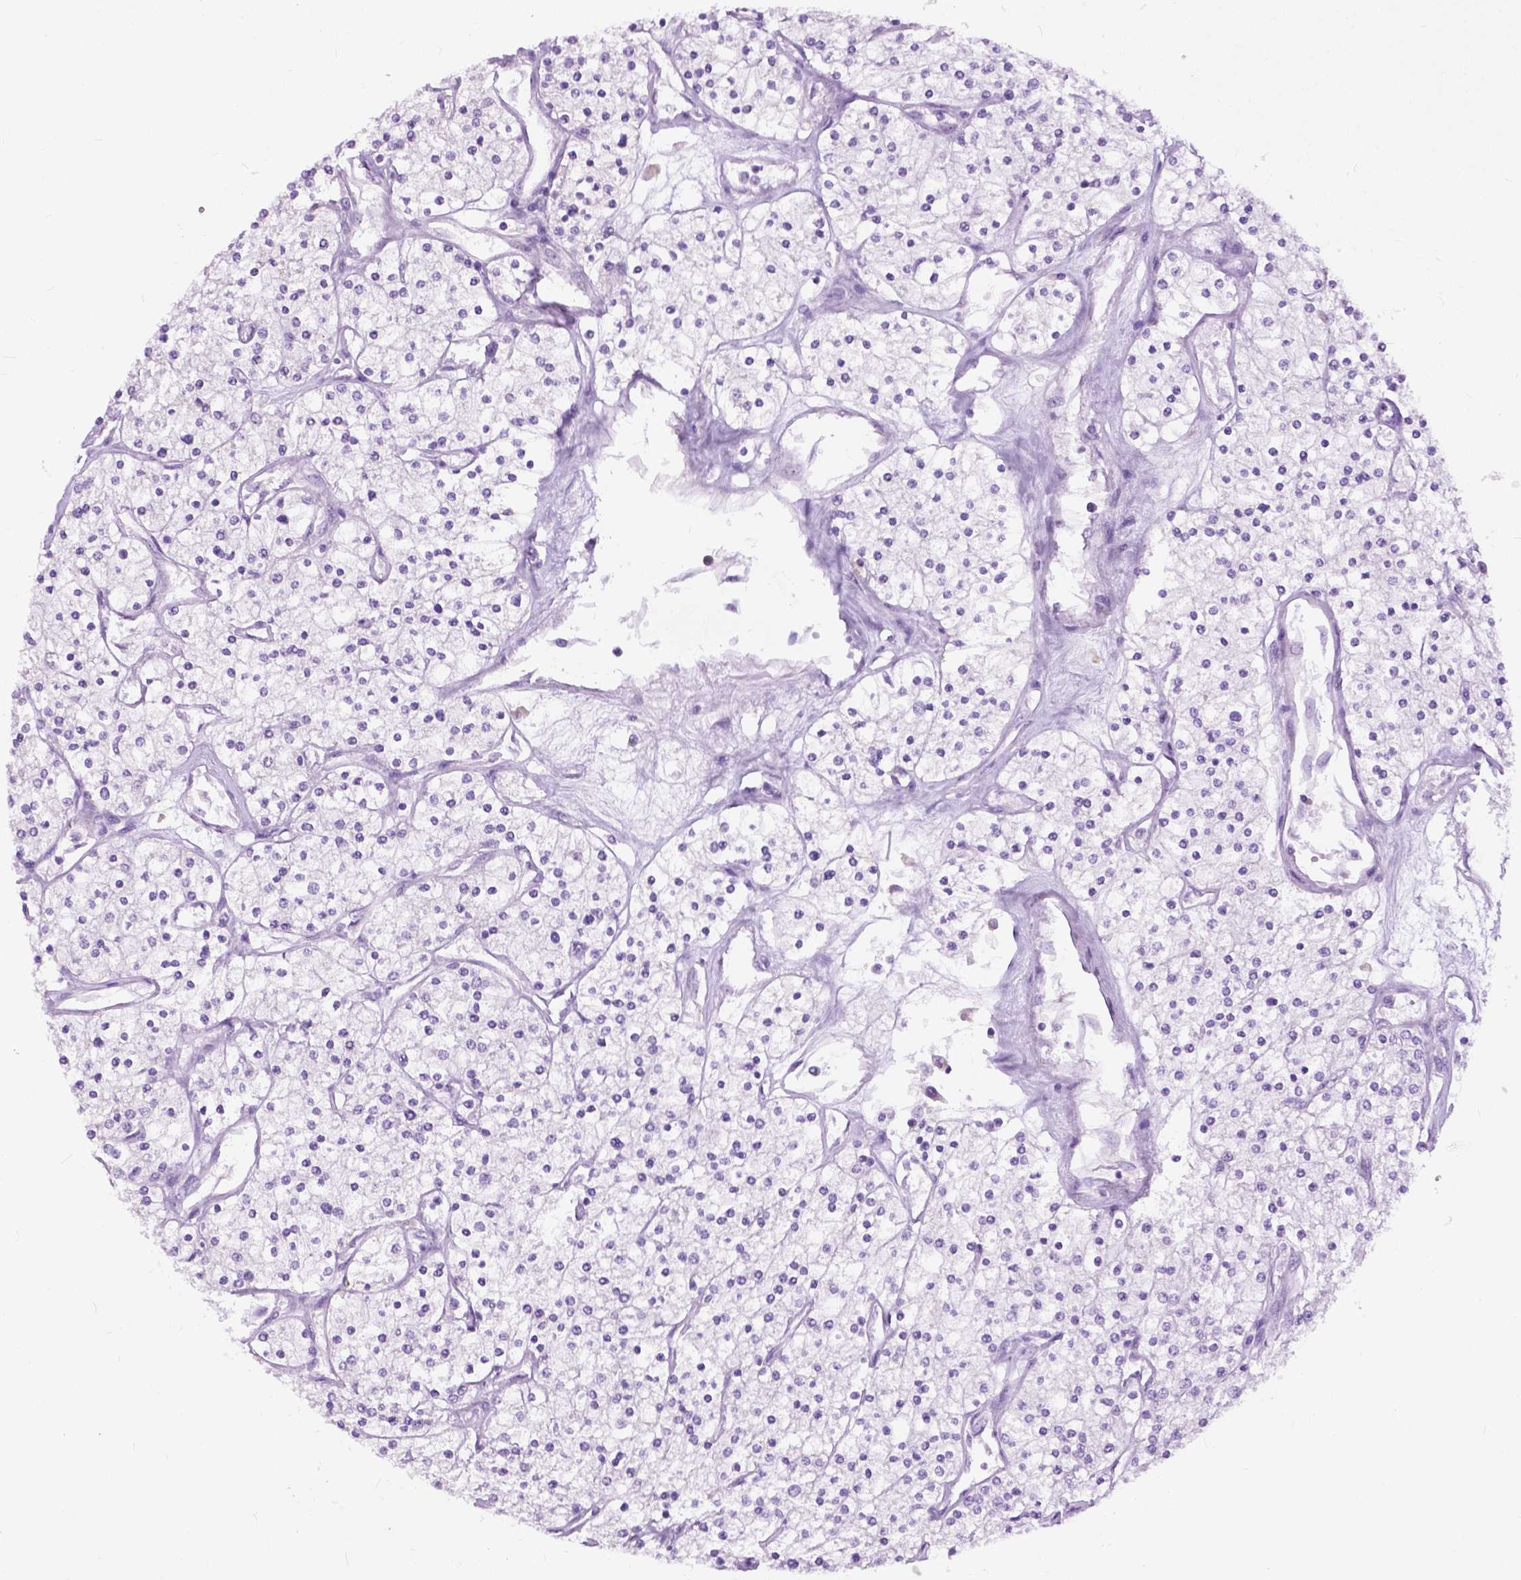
{"staining": {"intensity": "negative", "quantity": "none", "location": "none"}, "tissue": "renal cancer", "cell_type": "Tumor cells", "image_type": "cancer", "snomed": [{"axis": "morphology", "description": "Adenocarcinoma, NOS"}, {"axis": "topography", "description": "Kidney"}], "caption": "A histopathology image of renal cancer stained for a protein demonstrates no brown staining in tumor cells.", "gene": "GPR37L1", "patient": {"sex": "male", "age": 80}}